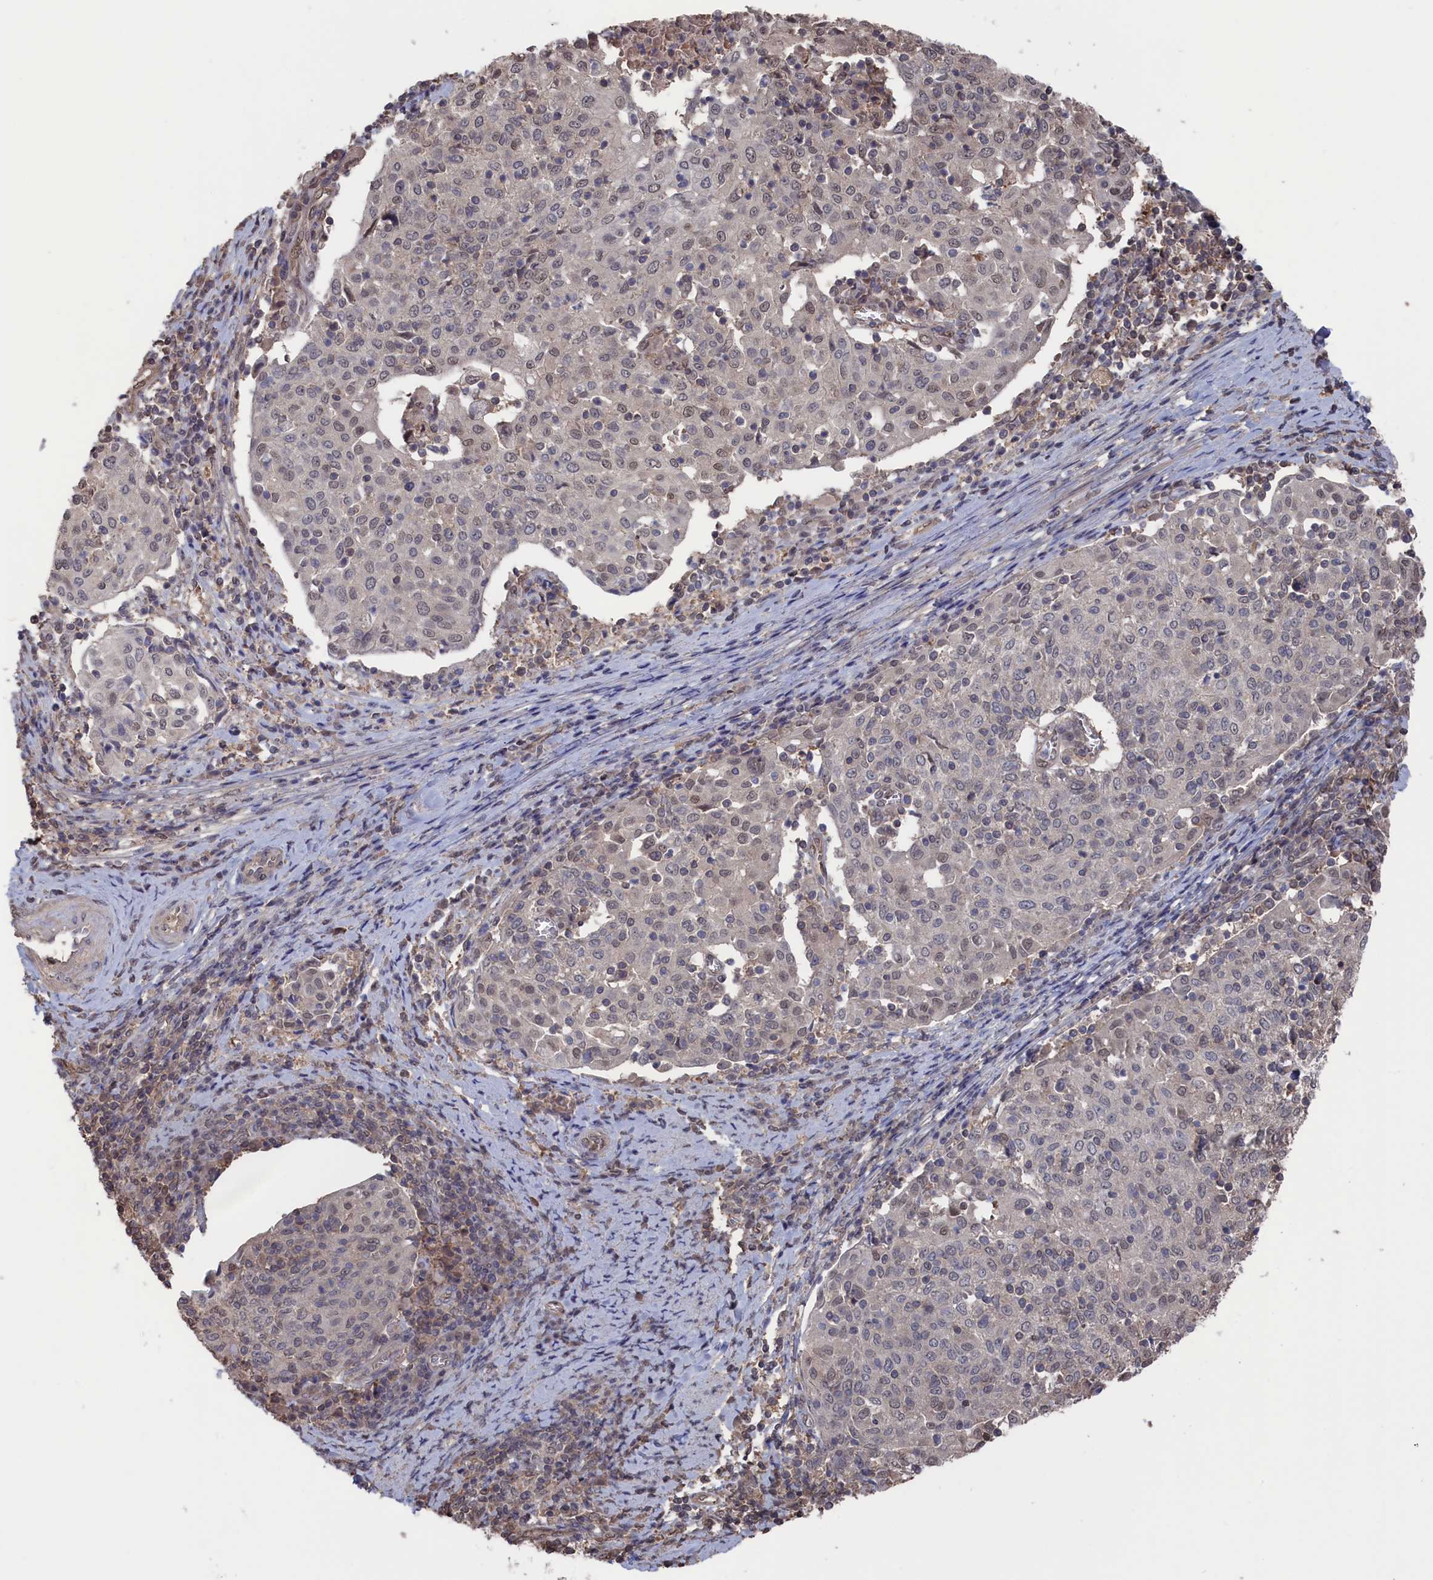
{"staining": {"intensity": "weak", "quantity": "<25%", "location": "nuclear"}, "tissue": "cervical cancer", "cell_type": "Tumor cells", "image_type": "cancer", "snomed": [{"axis": "morphology", "description": "Squamous cell carcinoma, NOS"}, {"axis": "topography", "description": "Cervix"}], "caption": "Cervical cancer (squamous cell carcinoma) was stained to show a protein in brown. There is no significant expression in tumor cells.", "gene": "NUTF2", "patient": {"sex": "female", "age": 52}}